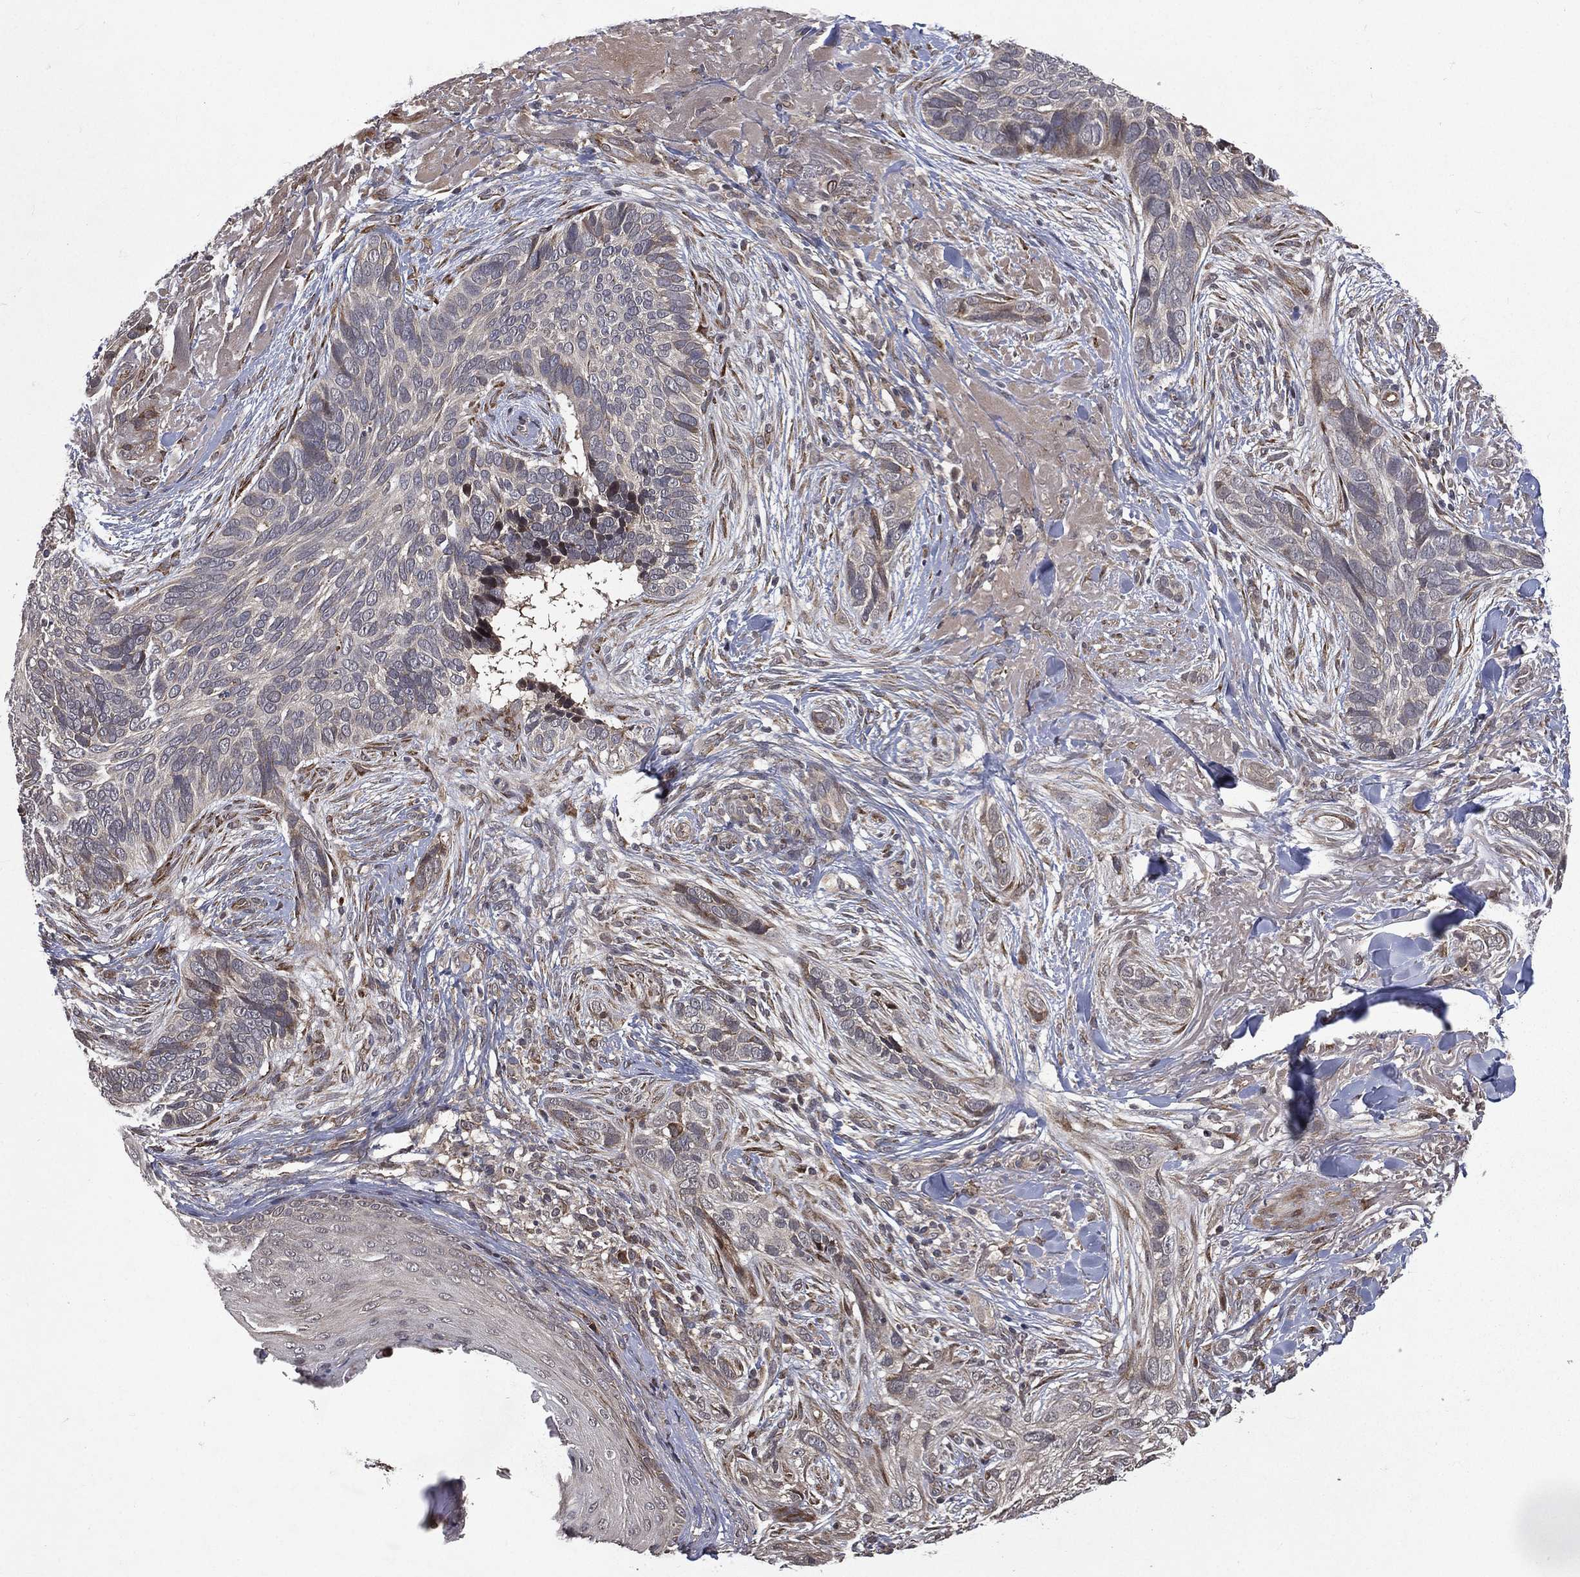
{"staining": {"intensity": "negative", "quantity": "none", "location": "none"}, "tissue": "skin cancer", "cell_type": "Tumor cells", "image_type": "cancer", "snomed": [{"axis": "morphology", "description": "Basal cell carcinoma"}, {"axis": "topography", "description": "Skin"}], "caption": "DAB (3,3'-diaminobenzidine) immunohistochemical staining of human skin cancer (basal cell carcinoma) exhibits no significant staining in tumor cells.", "gene": "RAB11FIP4", "patient": {"sex": "male", "age": 91}}